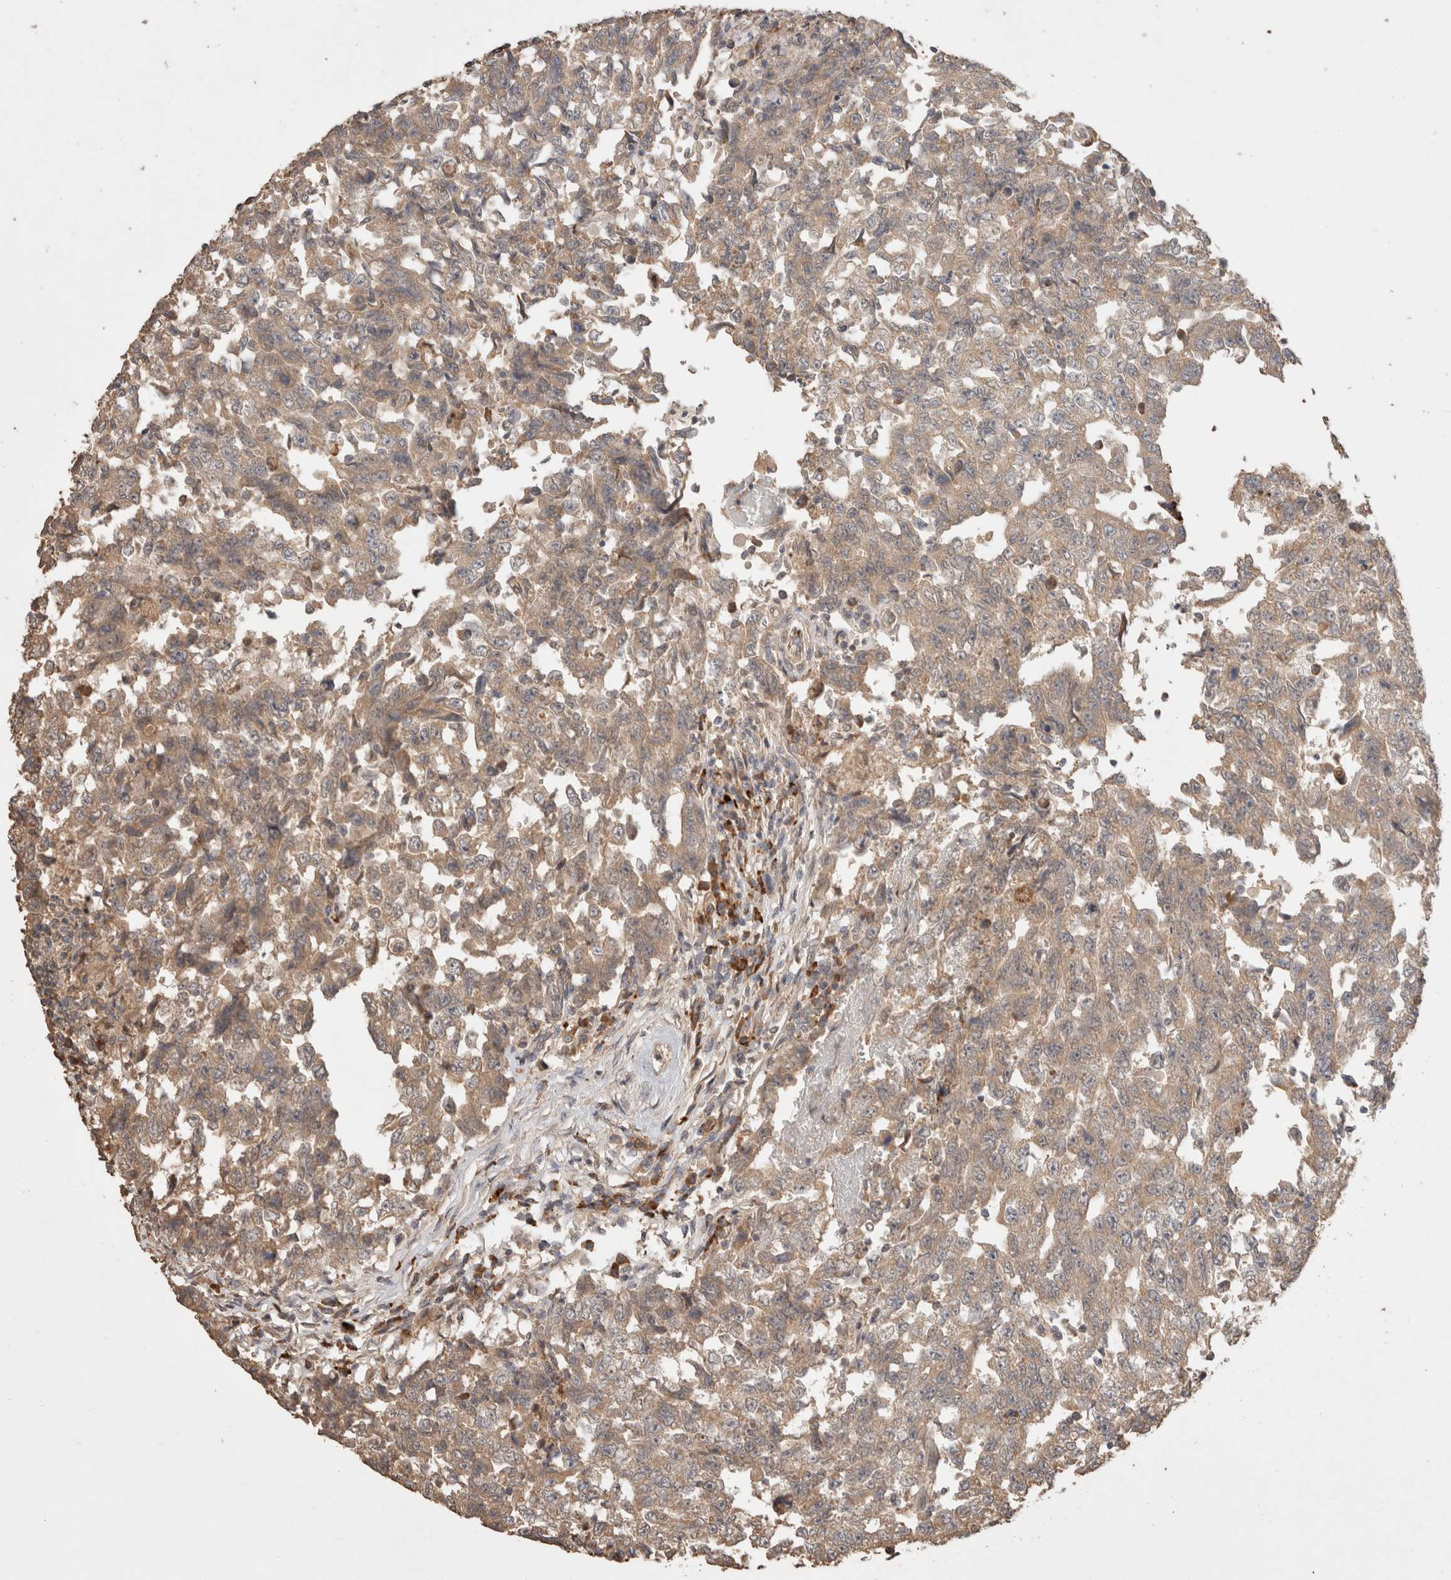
{"staining": {"intensity": "weak", "quantity": ">75%", "location": "cytoplasmic/membranous"}, "tissue": "testis cancer", "cell_type": "Tumor cells", "image_type": "cancer", "snomed": [{"axis": "morphology", "description": "Carcinoma, Embryonal, NOS"}, {"axis": "topography", "description": "Testis"}], "caption": "High-power microscopy captured an IHC photomicrograph of testis cancer (embryonal carcinoma), revealing weak cytoplasmic/membranous expression in approximately >75% of tumor cells.", "gene": "HROB", "patient": {"sex": "male", "age": 26}}